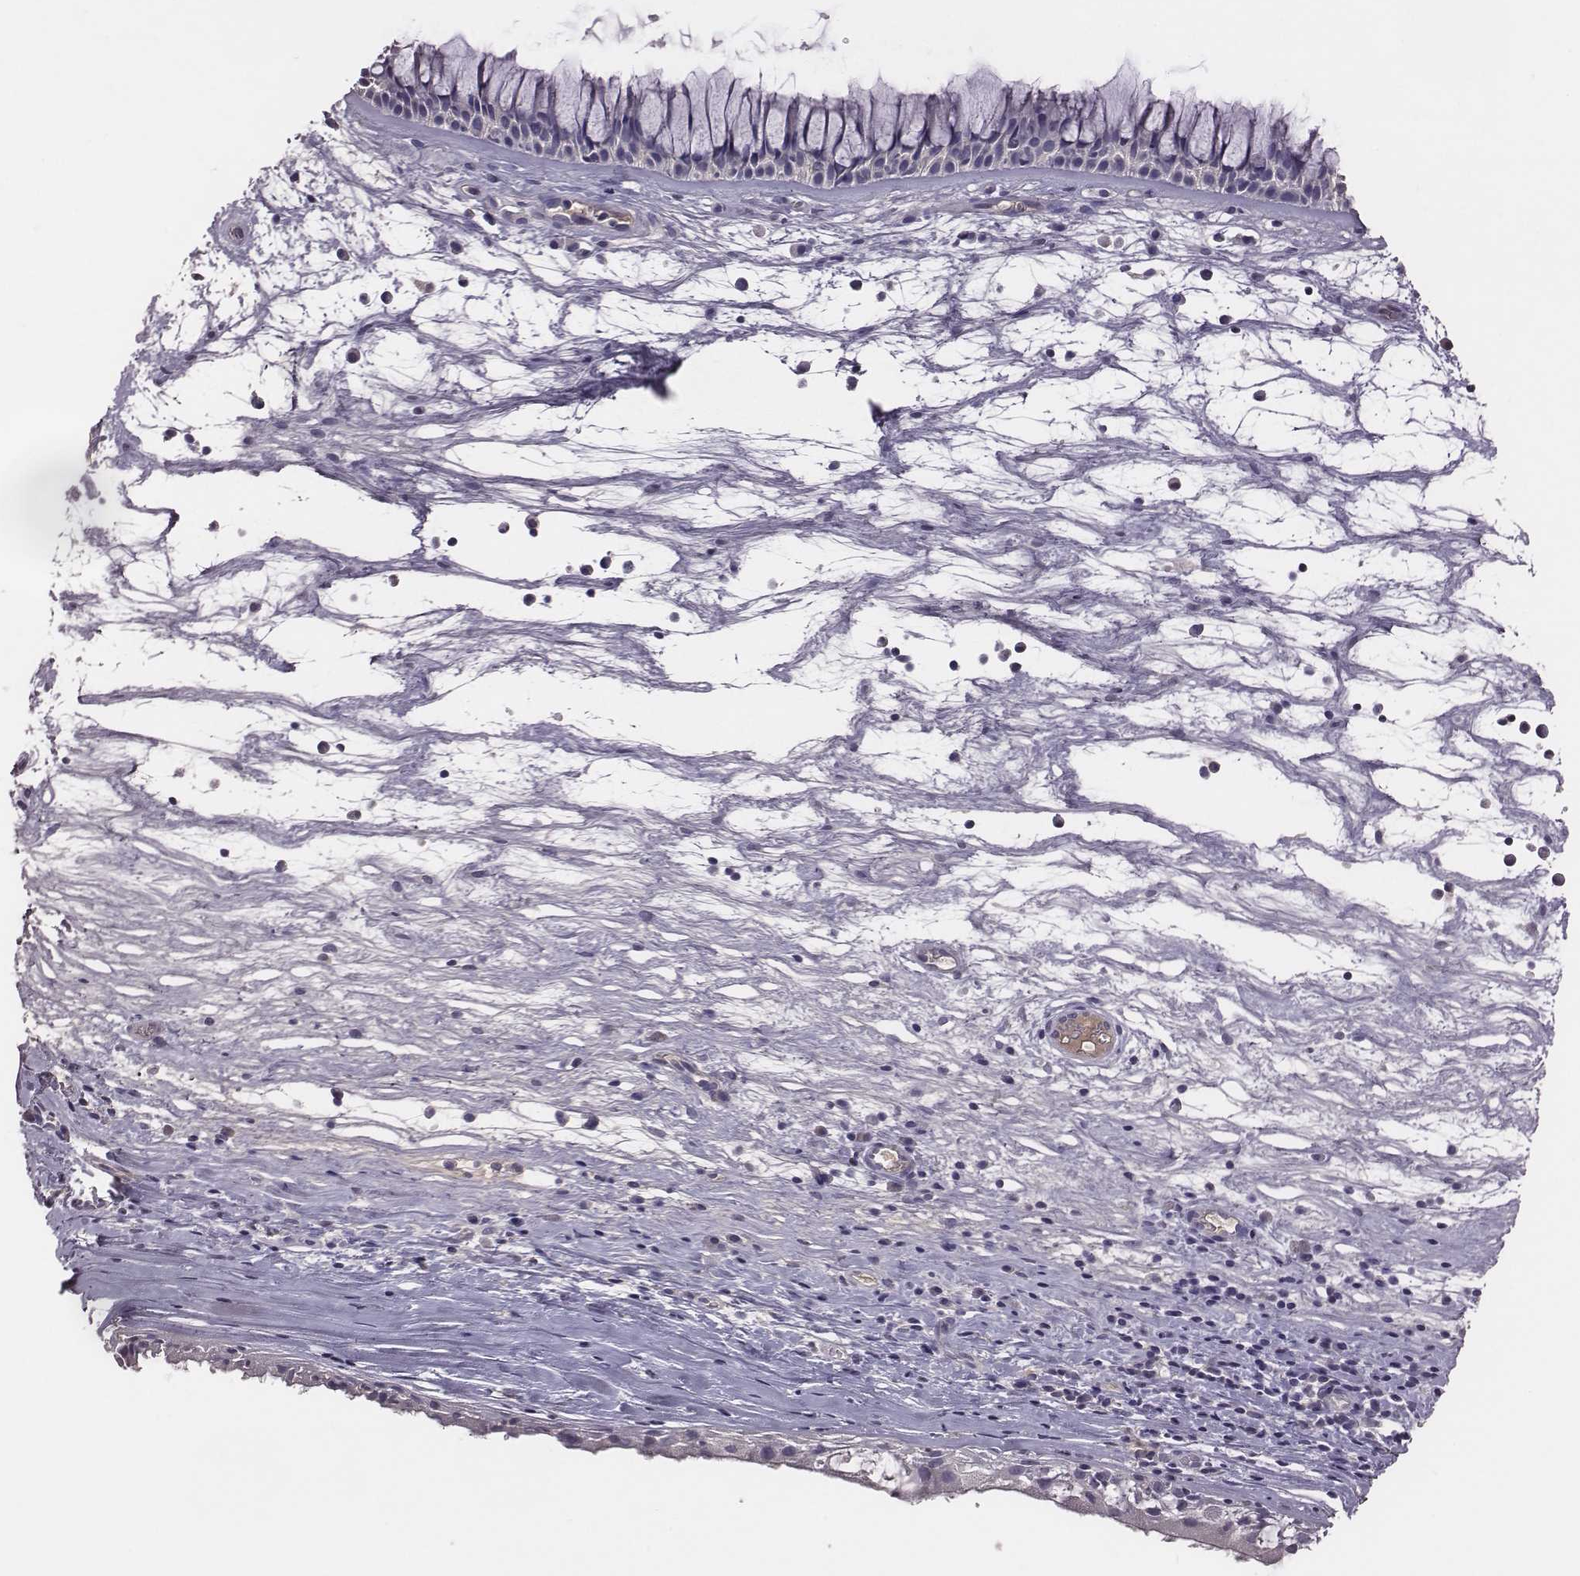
{"staining": {"intensity": "negative", "quantity": "none", "location": "none"}, "tissue": "nasopharynx", "cell_type": "Respiratory epithelial cells", "image_type": "normal", "snomed": [{"axis": "morphology", "description": "Normal tissue, NOS"}, {"axis": "topography", "description": "Nasopharynx"}], "caption": "Respiratory epithelial cells are negative for brown protein staining in unremarkable nasopharynx. The staining is performed using DAB brown chromogen with nuclei counter-stained in using hematoxylin.", "gene": "EN1", "patient": {"sex": "male", "age": 74}}